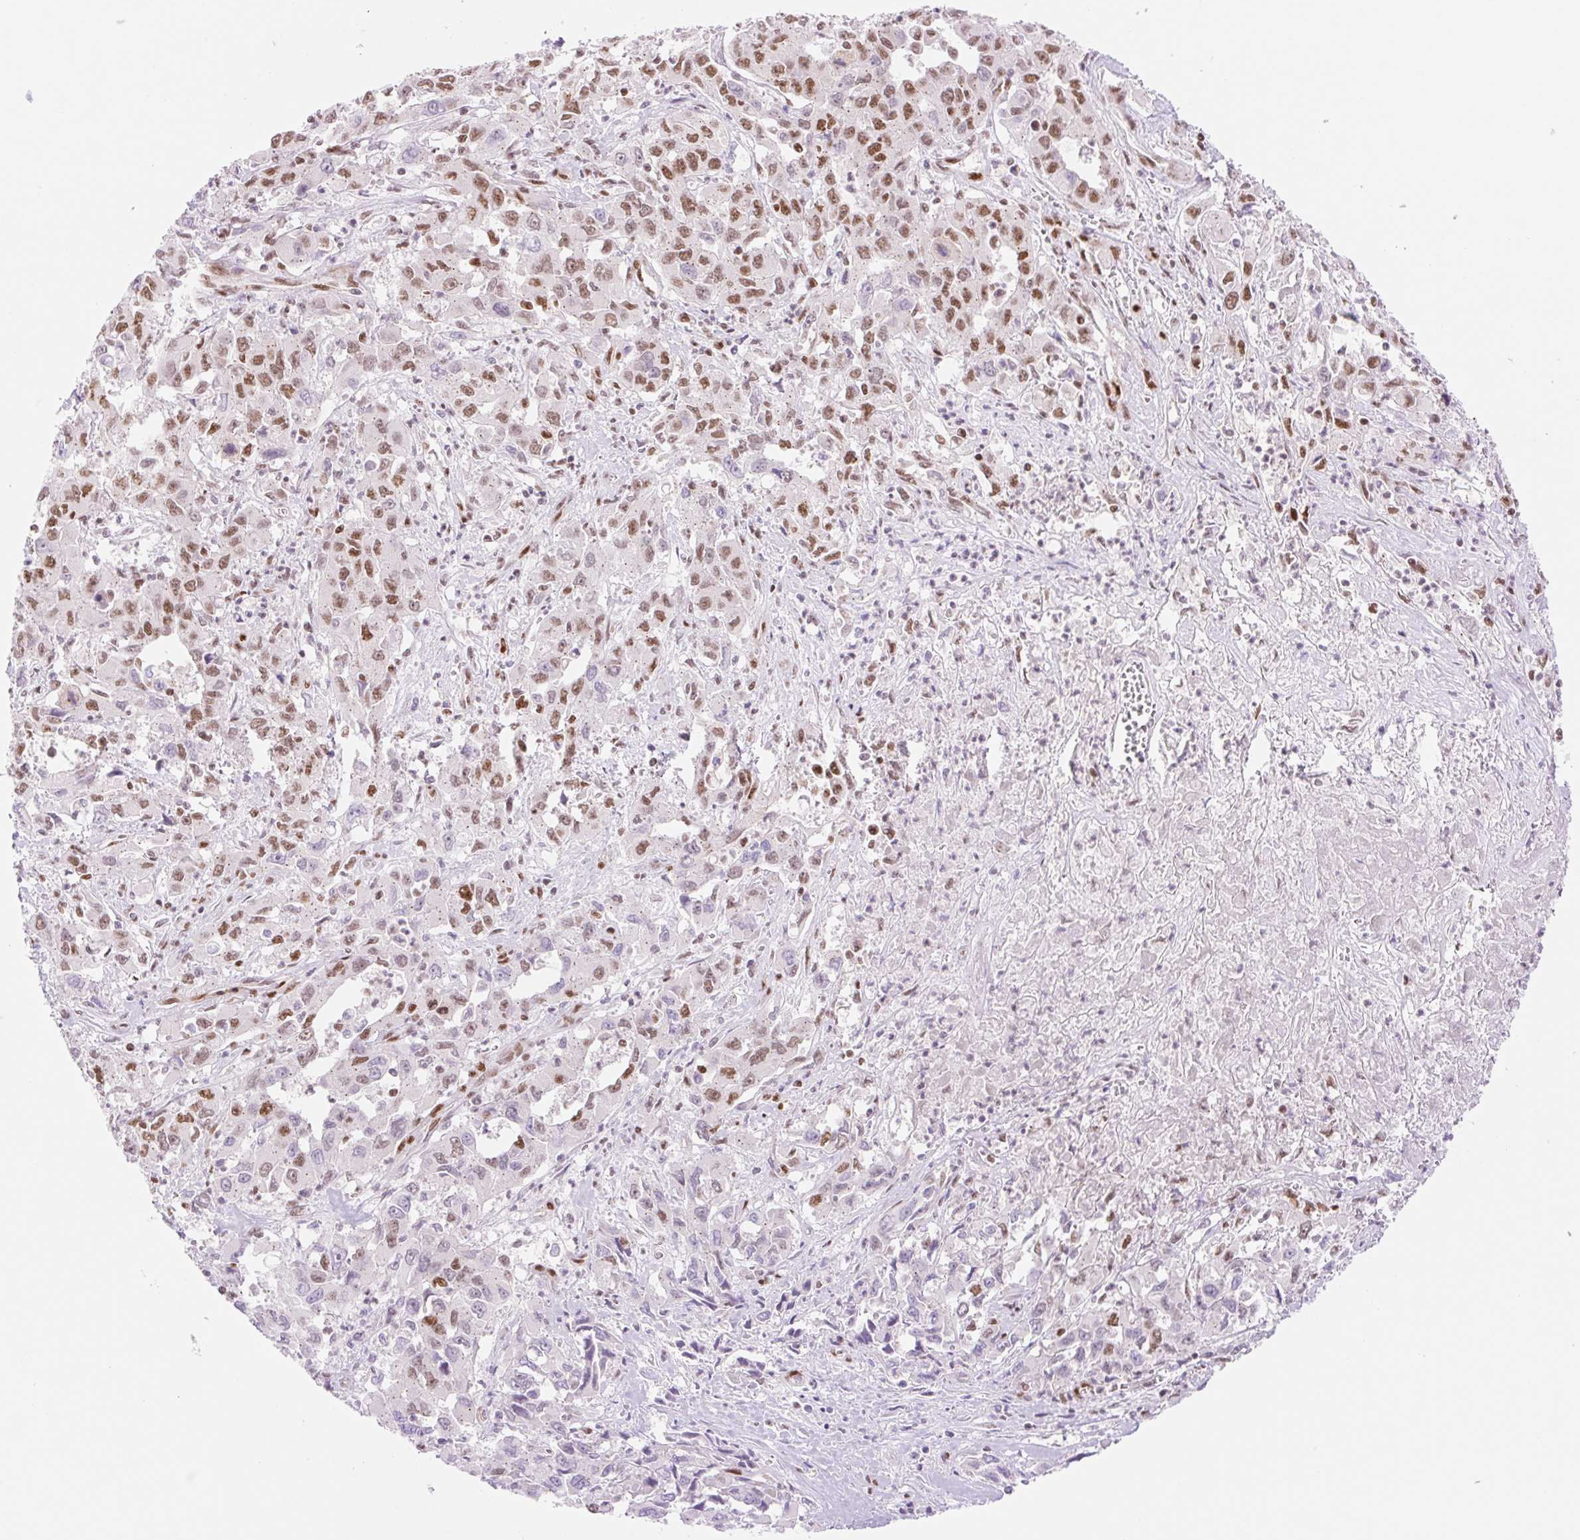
{"staining": {"intensity": "moderate", "quantity": "25%-75%", "location": "nuclear"}, "tissue": "liver cancer", "cell_type": "Tumor cells", "image_type": "cancer", "snomed": [{"axis": "morphology", "description": "Carcinoma, Hepatocellular, NOS"}, {"axis": "topography", "description": "Liver"}], "caption": "Immunohistochemistry photomicrograph of neoplastic tissue: human liver hepatocellular carcinoma stained using immunohistochemistry exhibits medium levels of moderate protein expression localized specifically in the nuclear of tumor cells, appearing as a nuclear brown color.", "gene": "PRDM11", "patient": {"sex": "male", "age": 63}}